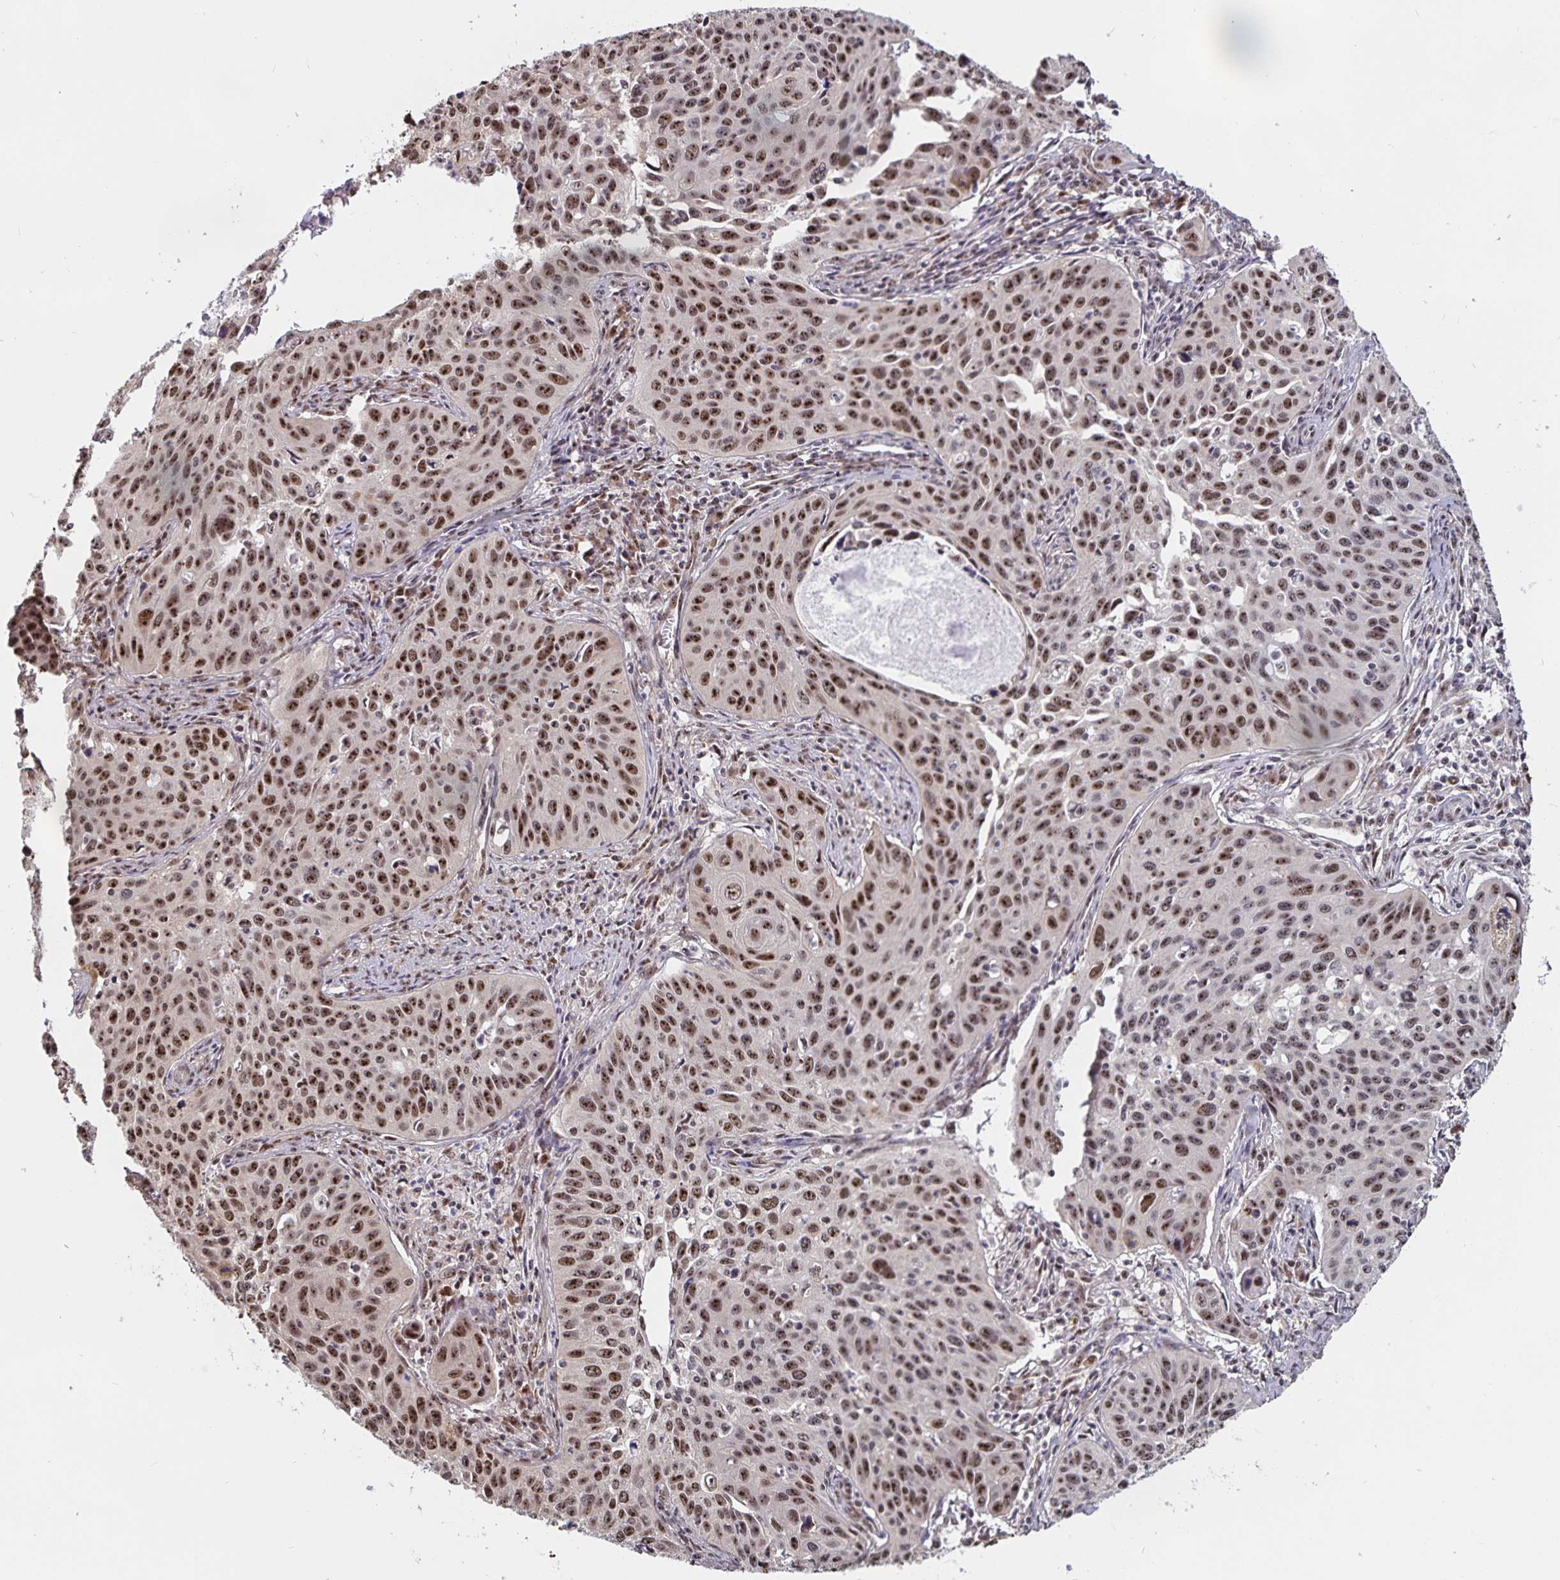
{"staining": {"intensity": "moderate", "quantity": ">75%", "location": "nuclear"}, "tissue": "cervical cancer", "cell_type": "Tumor cells", "image_type": "cancer", "snomed": [{"axis": "morphology", "description": "Squamous cell carcinoma, NOS"}, {"axis": "topography", "description": "Cervix"}], "caption": "Immunohistochemical staining of squamous cell carcinoma (cervical) demonstrates moderate nuclear protein staining in about >75% of tumor cells.", "gene": "LAS1L", "patient": {"sex": "female", "age": 31}}